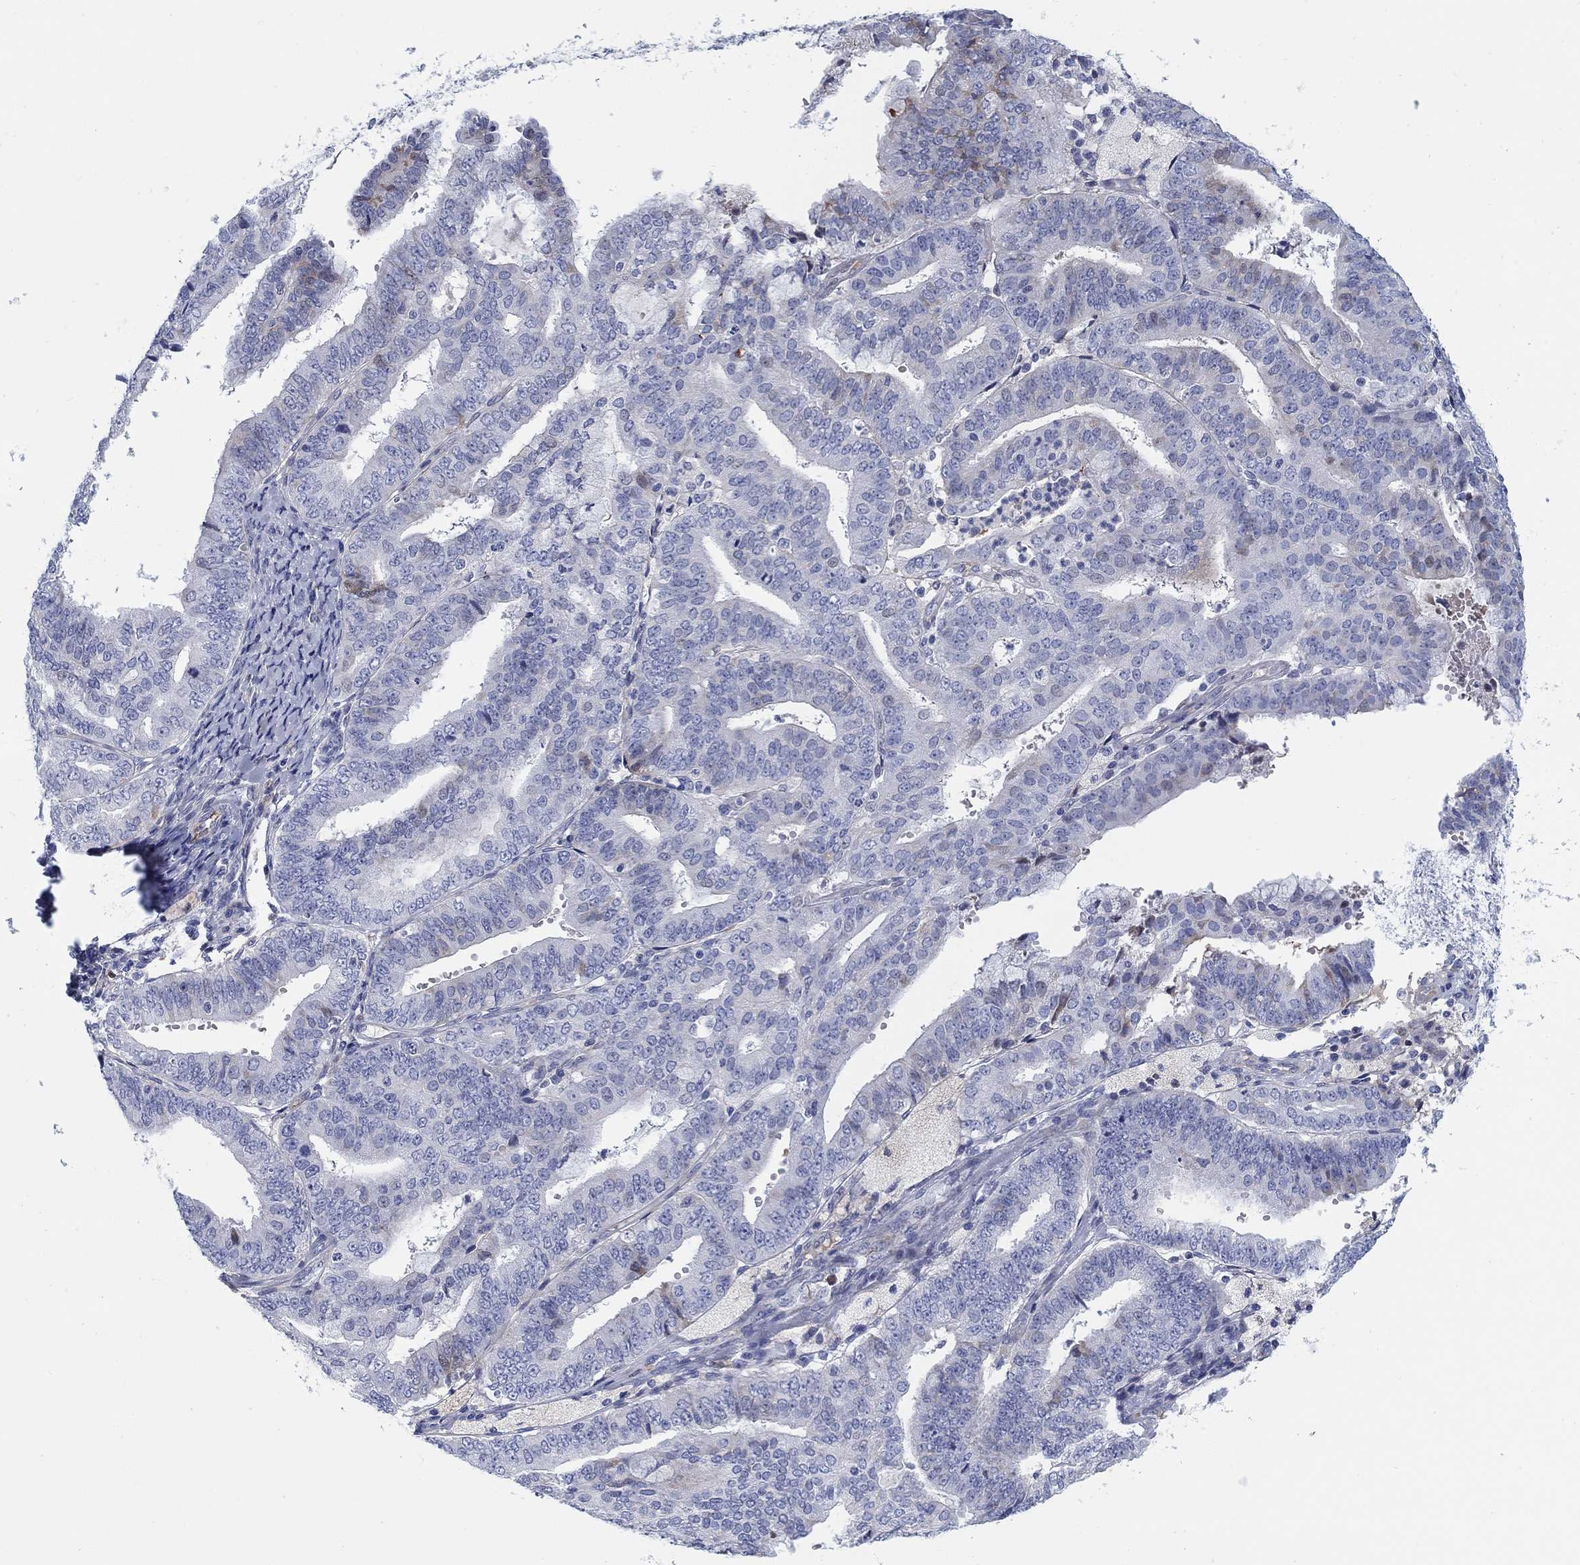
{"staining": {"intensity": "negative", "quantity": "none", "location": "none"}, "tissue": "endometrial cancer", "cell_type": "Tumor cells", "image_type": "cancer", "snomed": [{"axis": "morphology", "description": "Adenocarcinoma, NOS"}, {"axis": "topography", "description": "Endometrium"}], "caption": "This histopathology image is of endometrial cancer (adenocarcinoma) stained with immunohistochemistry (IHC) to label a protein in brown with the nuclei are counter-stained blue. There is no positivity in tumor cells. The staining was performed using DAB (3,3'-diaminobenzidine) to visualize the protein expression in brown, while the nuclei were stained in blue with hematoxylin (Magnification: 20x).", "gene": "HEATR4", "patient": {"sex": "female", "age": 63}}